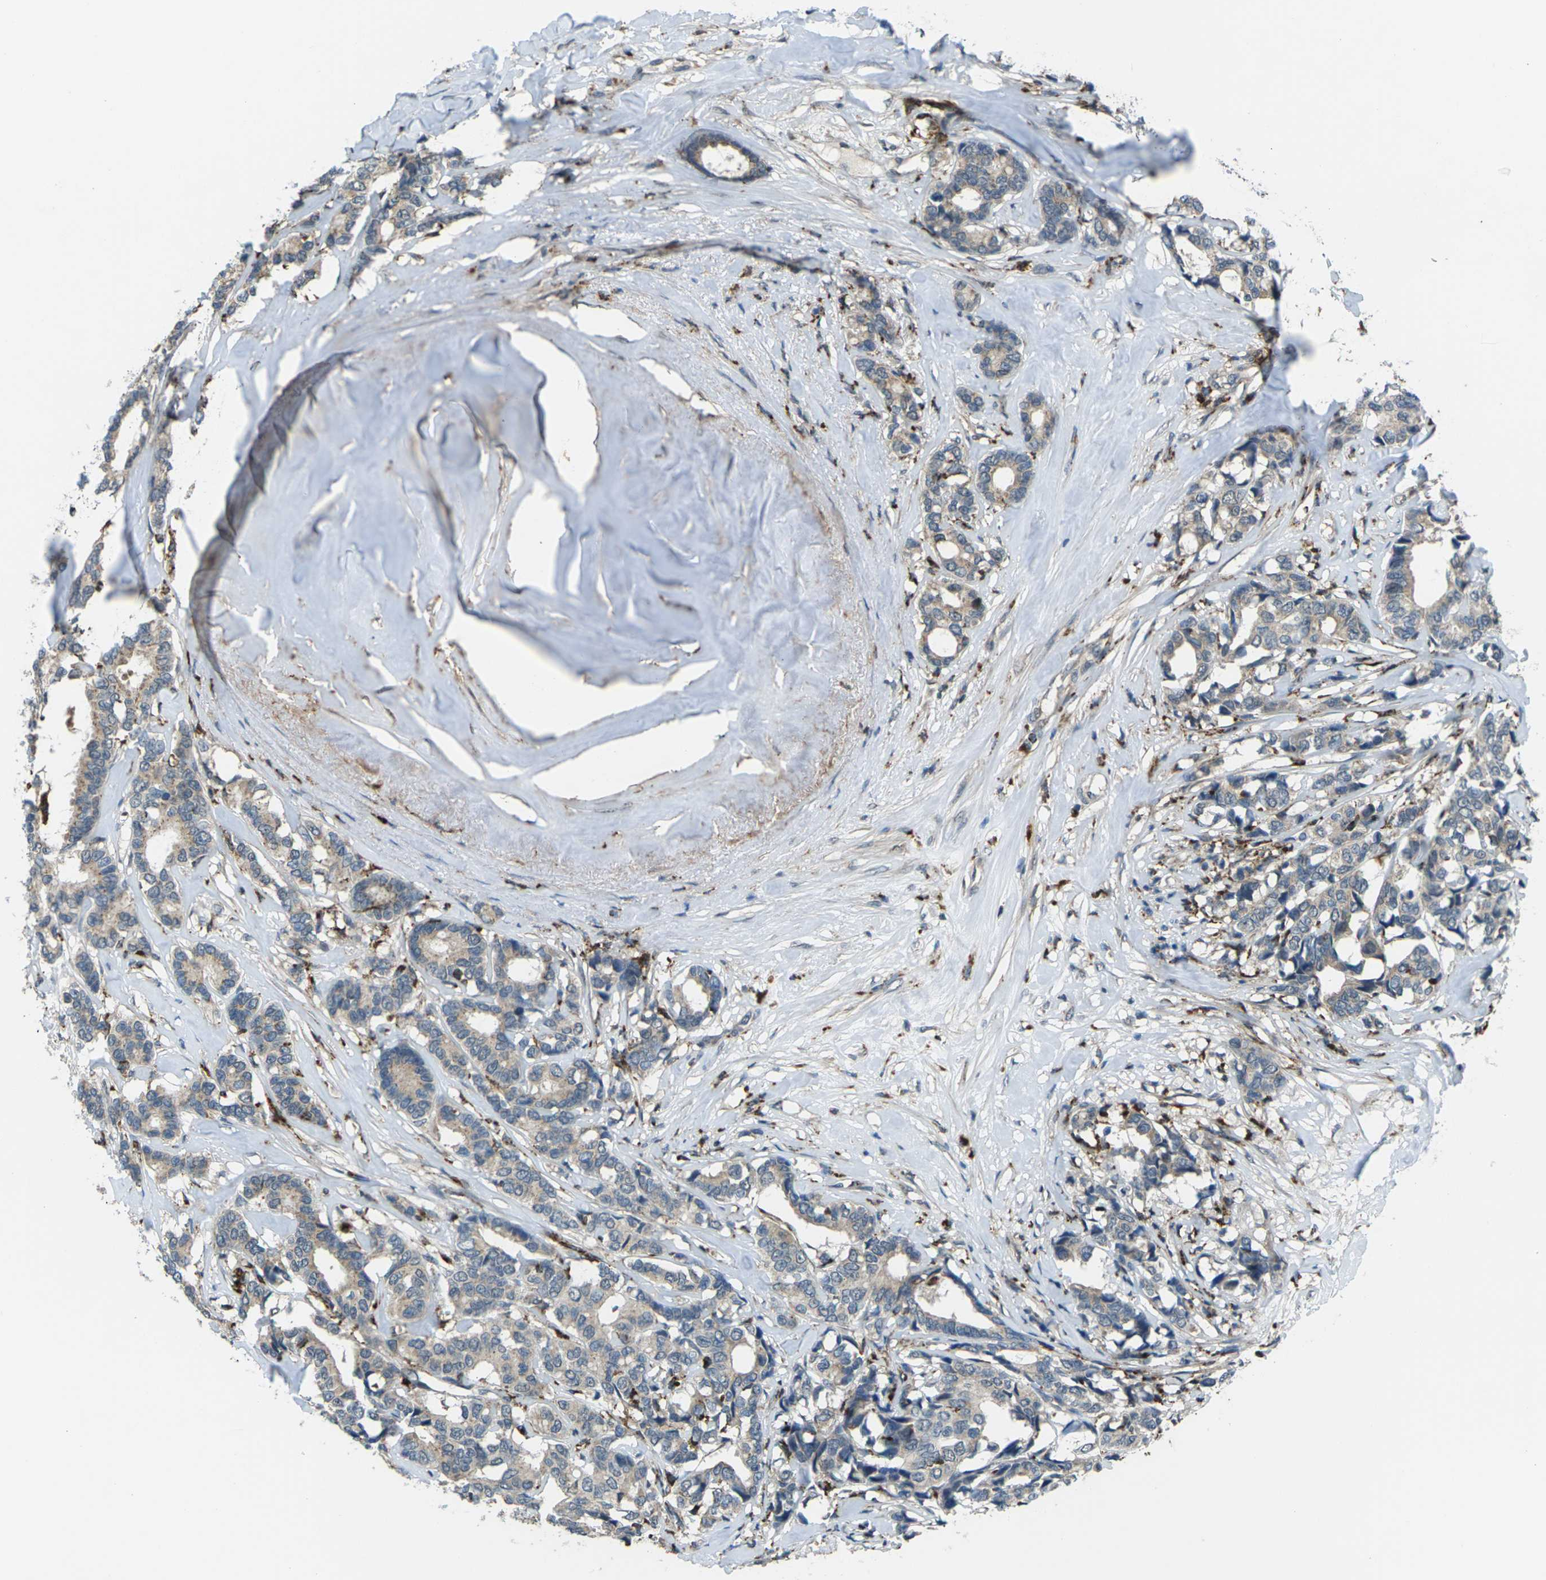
{"staining": {"intensity": "weak", "quantity": "<25%", "location": "cytoplasmic/membranous"}, "tissue": "breast cancer", "cell_type": "Tumor cells", "image_type": "cancer", "snomed": [{"axis": "morphology", "description": "Duct carcinoma"}, {"axis": "topography", "description": "Breast"}], "caption": "A high-resolution micrograph shows immunohistochemistry (IHC) staining of breast cancer, which reveals no significant expression in tumor cells.", "gene": "SLC31A2", "patient": {"sex": "female", "age": 87}}